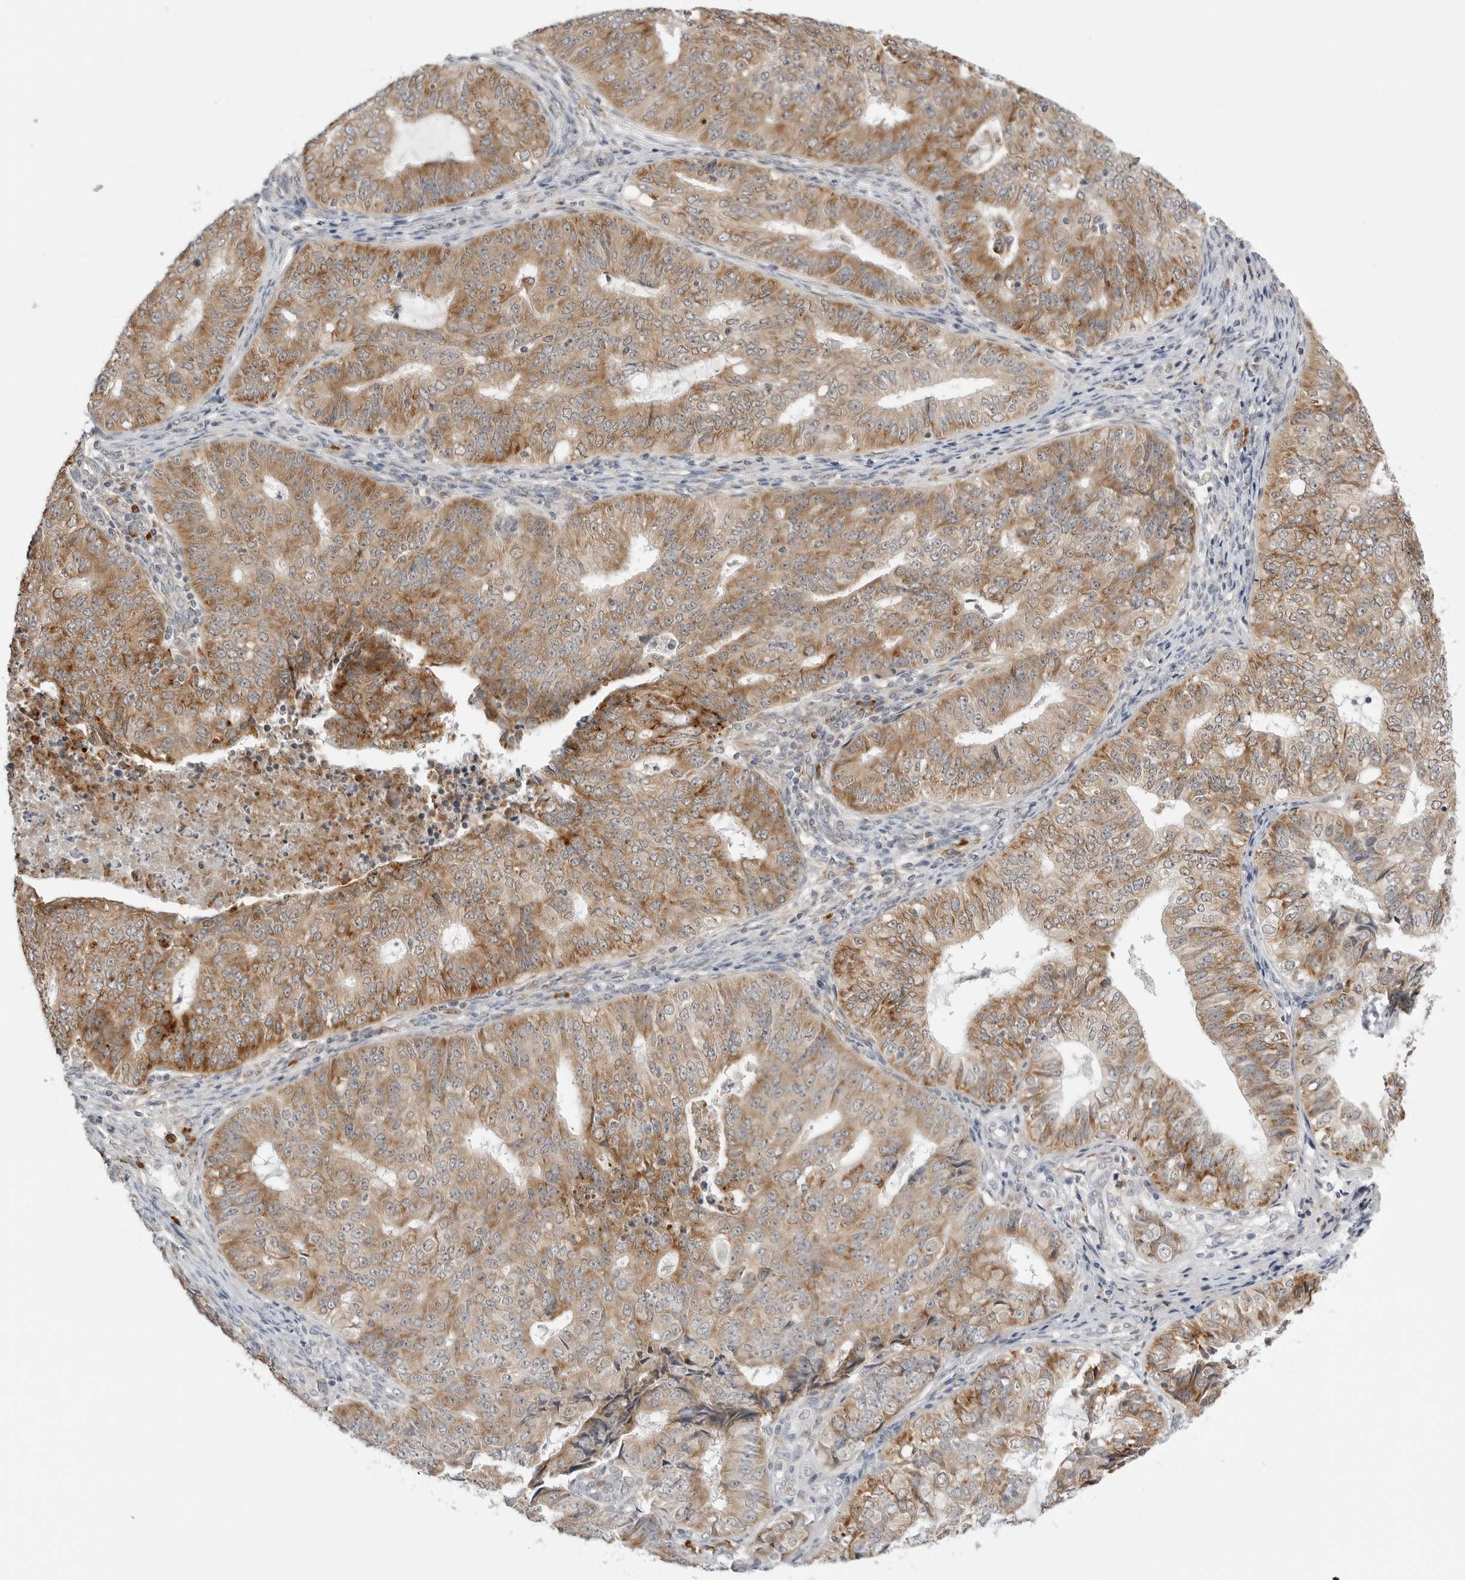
{"staining": {"intensity": "moderate", "quantity": ">75%", "location": "cytoplasmic/membranous"}, "tissue": "endometrial cancer", "cell_type": "Tumor cells", "image_type": "cancer", "snomed": [{"axis": "morphology", "description": "Adenocarcinoma, NOS"}, {"axis": "topography", "description": "Endometrium"}], "caption": "Adenocarcinoma (endometrial) stained with immunohistochemistry shows moderate cytoplasmic/membranous positivity in approximately >75% of tumor cells.", "gene": "RPN1", "patient": {"sex": "female", "age": 32}}